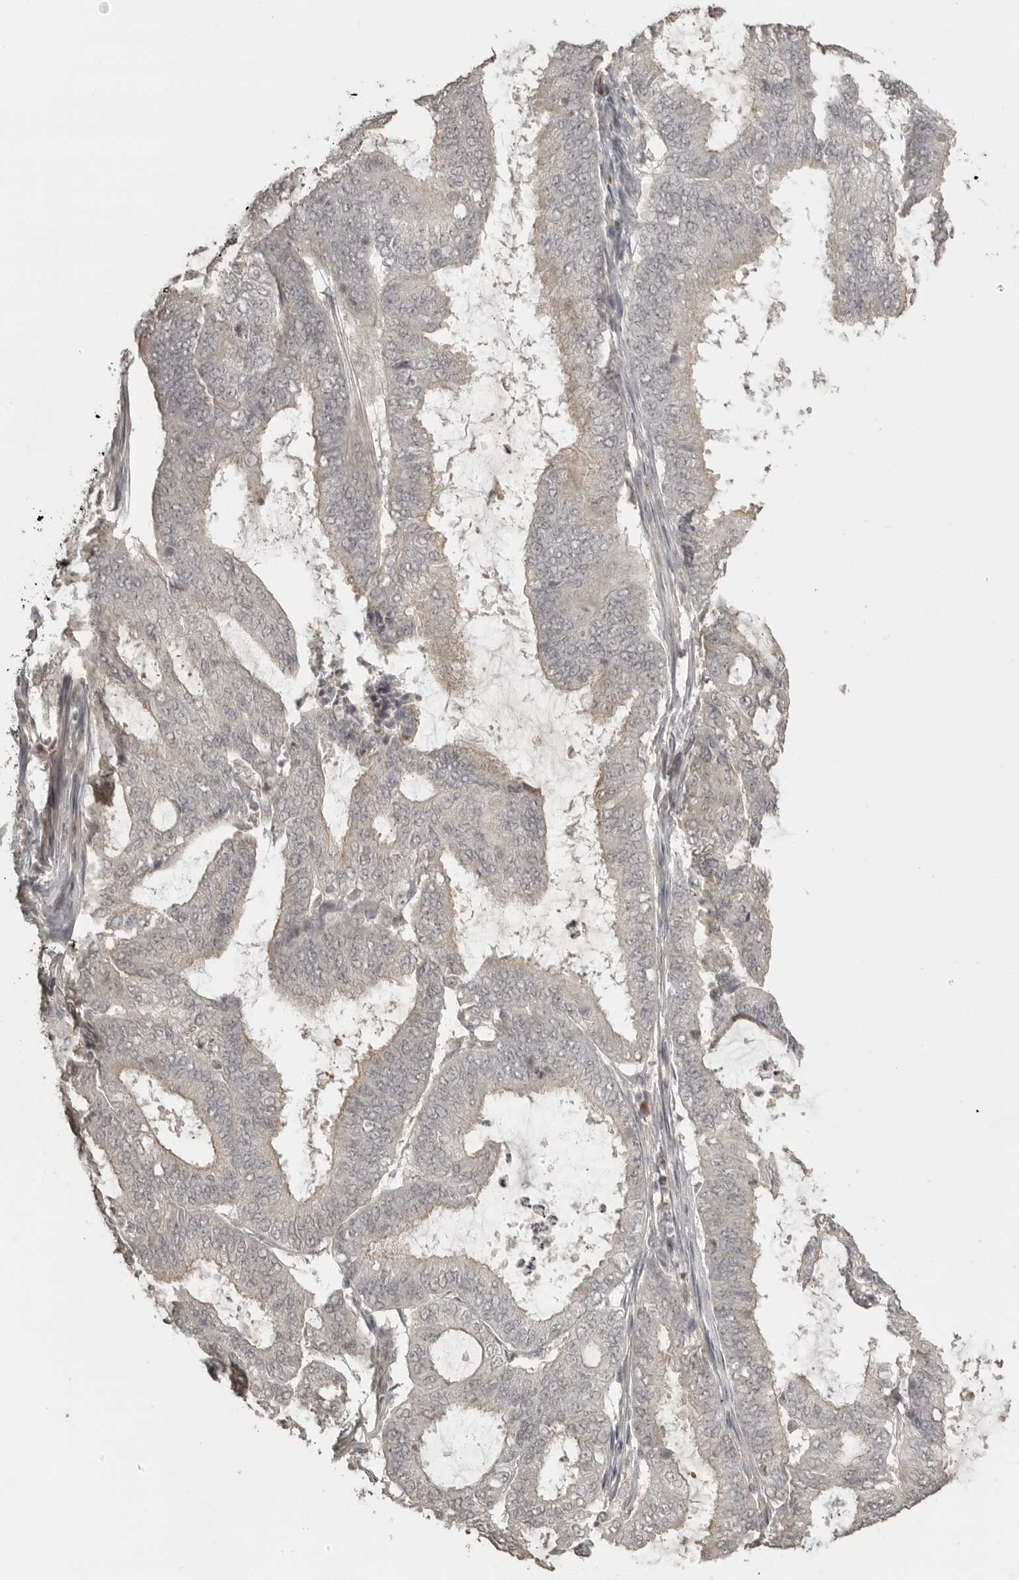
{"staining": {"intensity": "negative", "quantity": "none", "location": "none"}, "tissue": "endometrial cancer", "cell_type": "Tumor cells", "image_type": "cancer", "snomed": [{"axis": "morphology", "description": "Adenocarcinoma, NOS"}, {"axis": "topography", "description": "Endometrium"}], "caption": "High magnification brightfield microscopy of adenocarcinoma (endometrial) stained with DAB (3,3'-diaminobenzidine) (brown) and counterstained with hematoxylin (blue): tumor cells show no significant staining.", "gene": "SMG8", "patient": {"sex": "female", "age": 49}}